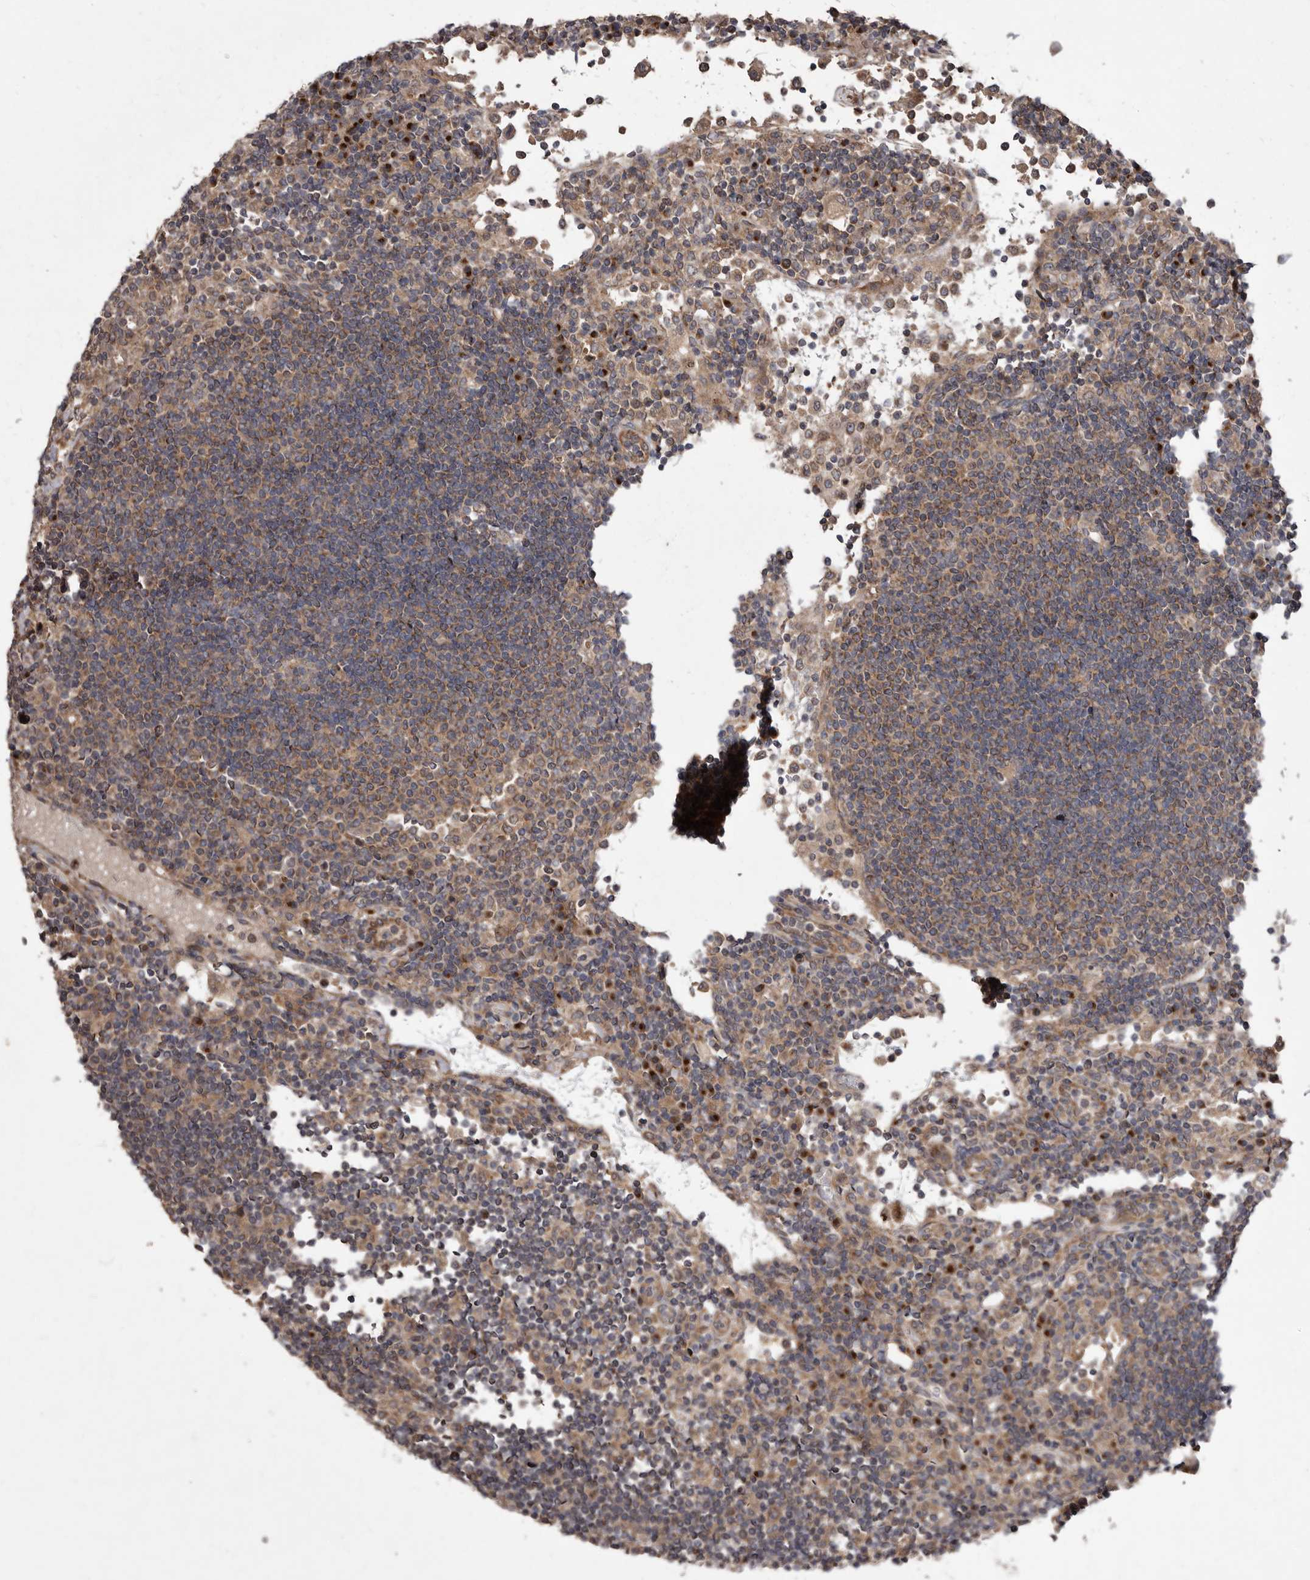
{"staining": {"intensity": "negative", "quantity": "none", "location": "none"}, "tissue": "lymph node", "cell_type": "Germinal center cells", "image_type": "normal", "snomed": [{"axis": "morphology", "description": "Normal tissue, NOS"}, {"axis": "topography", "description": "Lymph node"}], "caption": "DAB (3,3'-diaminobenzidine) immunohistochemical staining of unremarkable lymph node demonstrates no significant expression in germinal center cells. The staining was performed using DAB (3,3'-diaminobenzidine) to visualize the protein expression in brown, while the nuclei were stained in blue with hematoxylin (Magnification: 20x).", "gene": "FLAD1", "patient": {"sex": "female", "age": 53}}